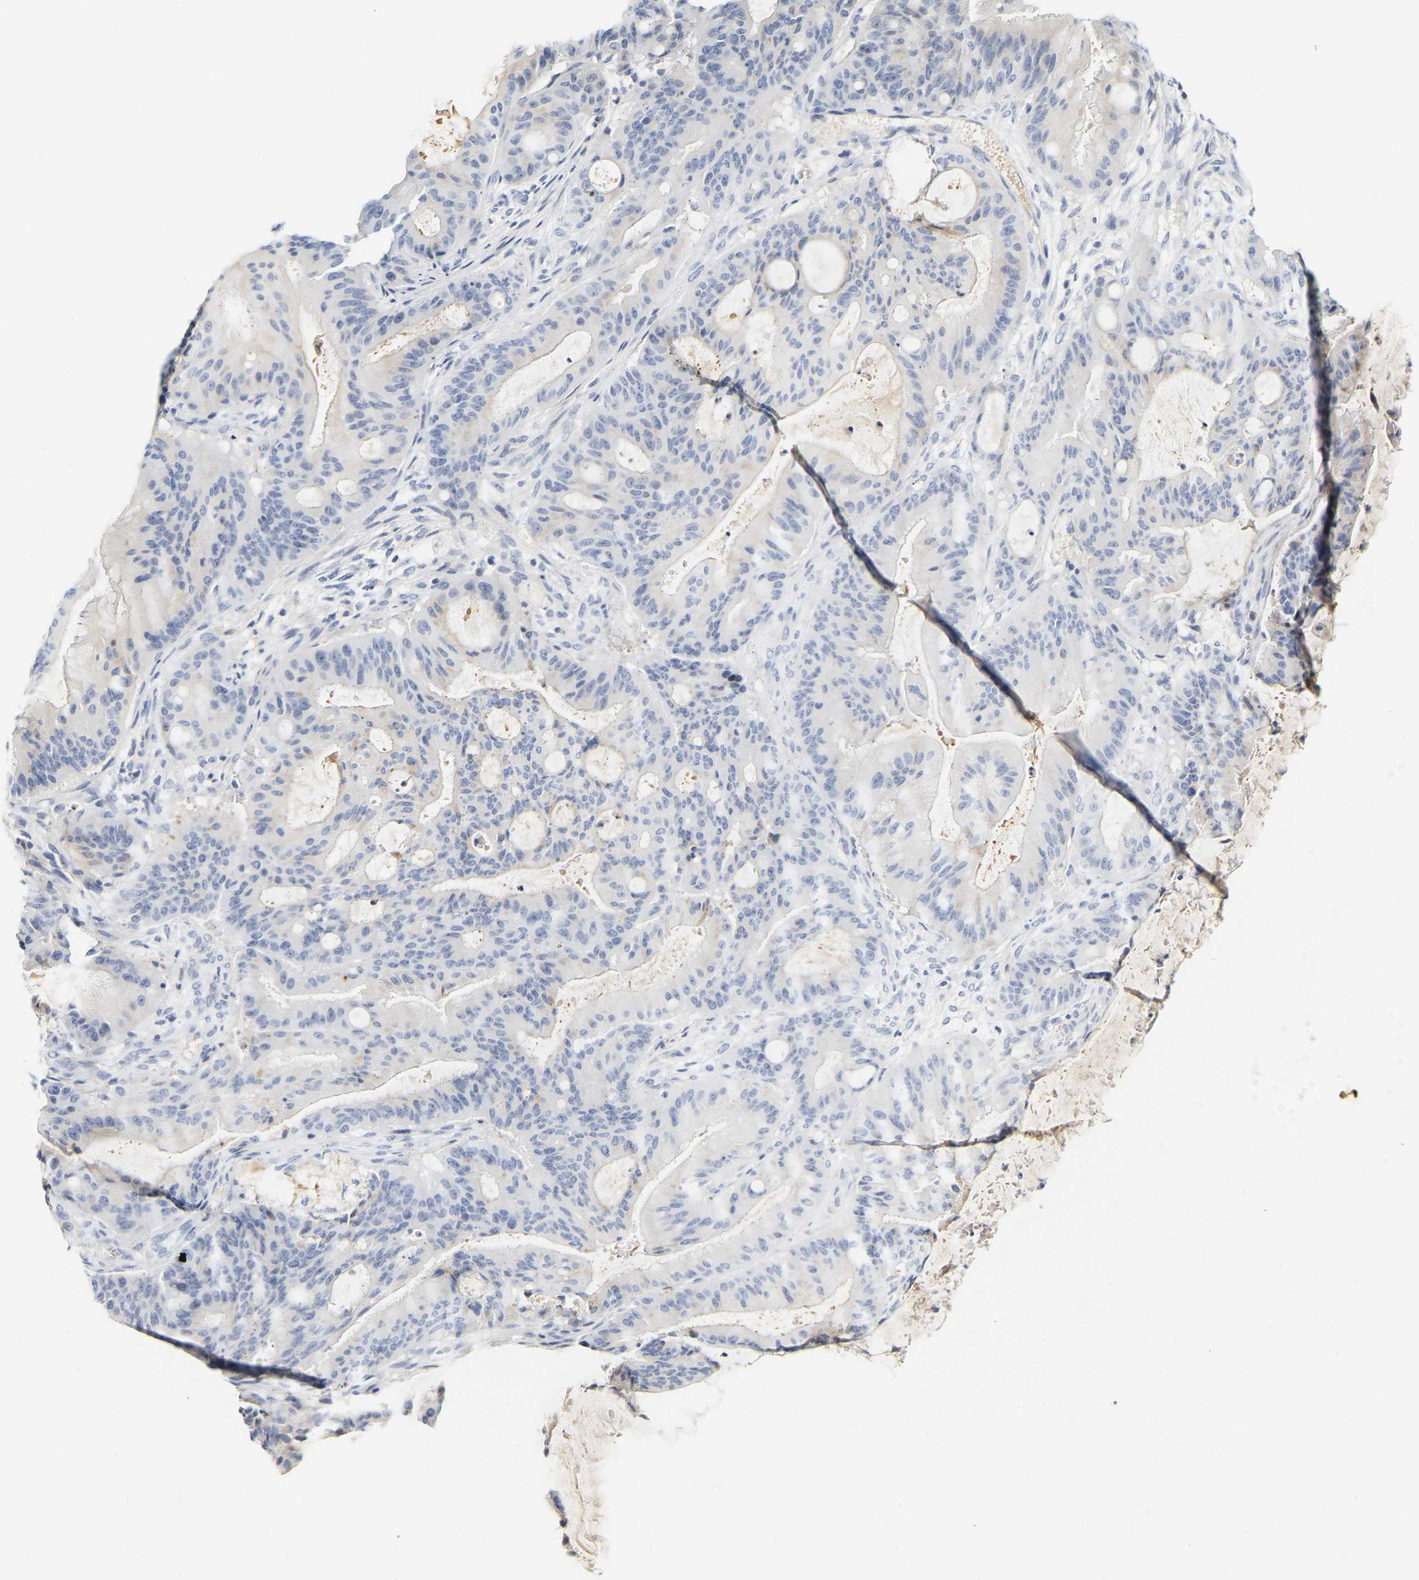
{"staining": {"intensity": "negative", "quantity": "none", "location": "none"}, "tissue": "liver cancer", "cell_type": "Tumor cells", "image_type": "cancer", "snomed": [{"axis": "morphology", "description": "Normal tissue, NOS"}, {"axis": "morphology", "description": "Cholangiocarcinoma"}, {"axis": "topography", "description": "Liver"}, {"axis": "topography", "description": "Peripheral nerve tissue"}], "caption": "Tumor cells are negative for brown protein staining in liver cholangiocarcinoma. (DAB immunohistochemistry with hematoxylin counter stain).", "gene": "GNAS", "patient": {"sex": "female", "age": 73}}